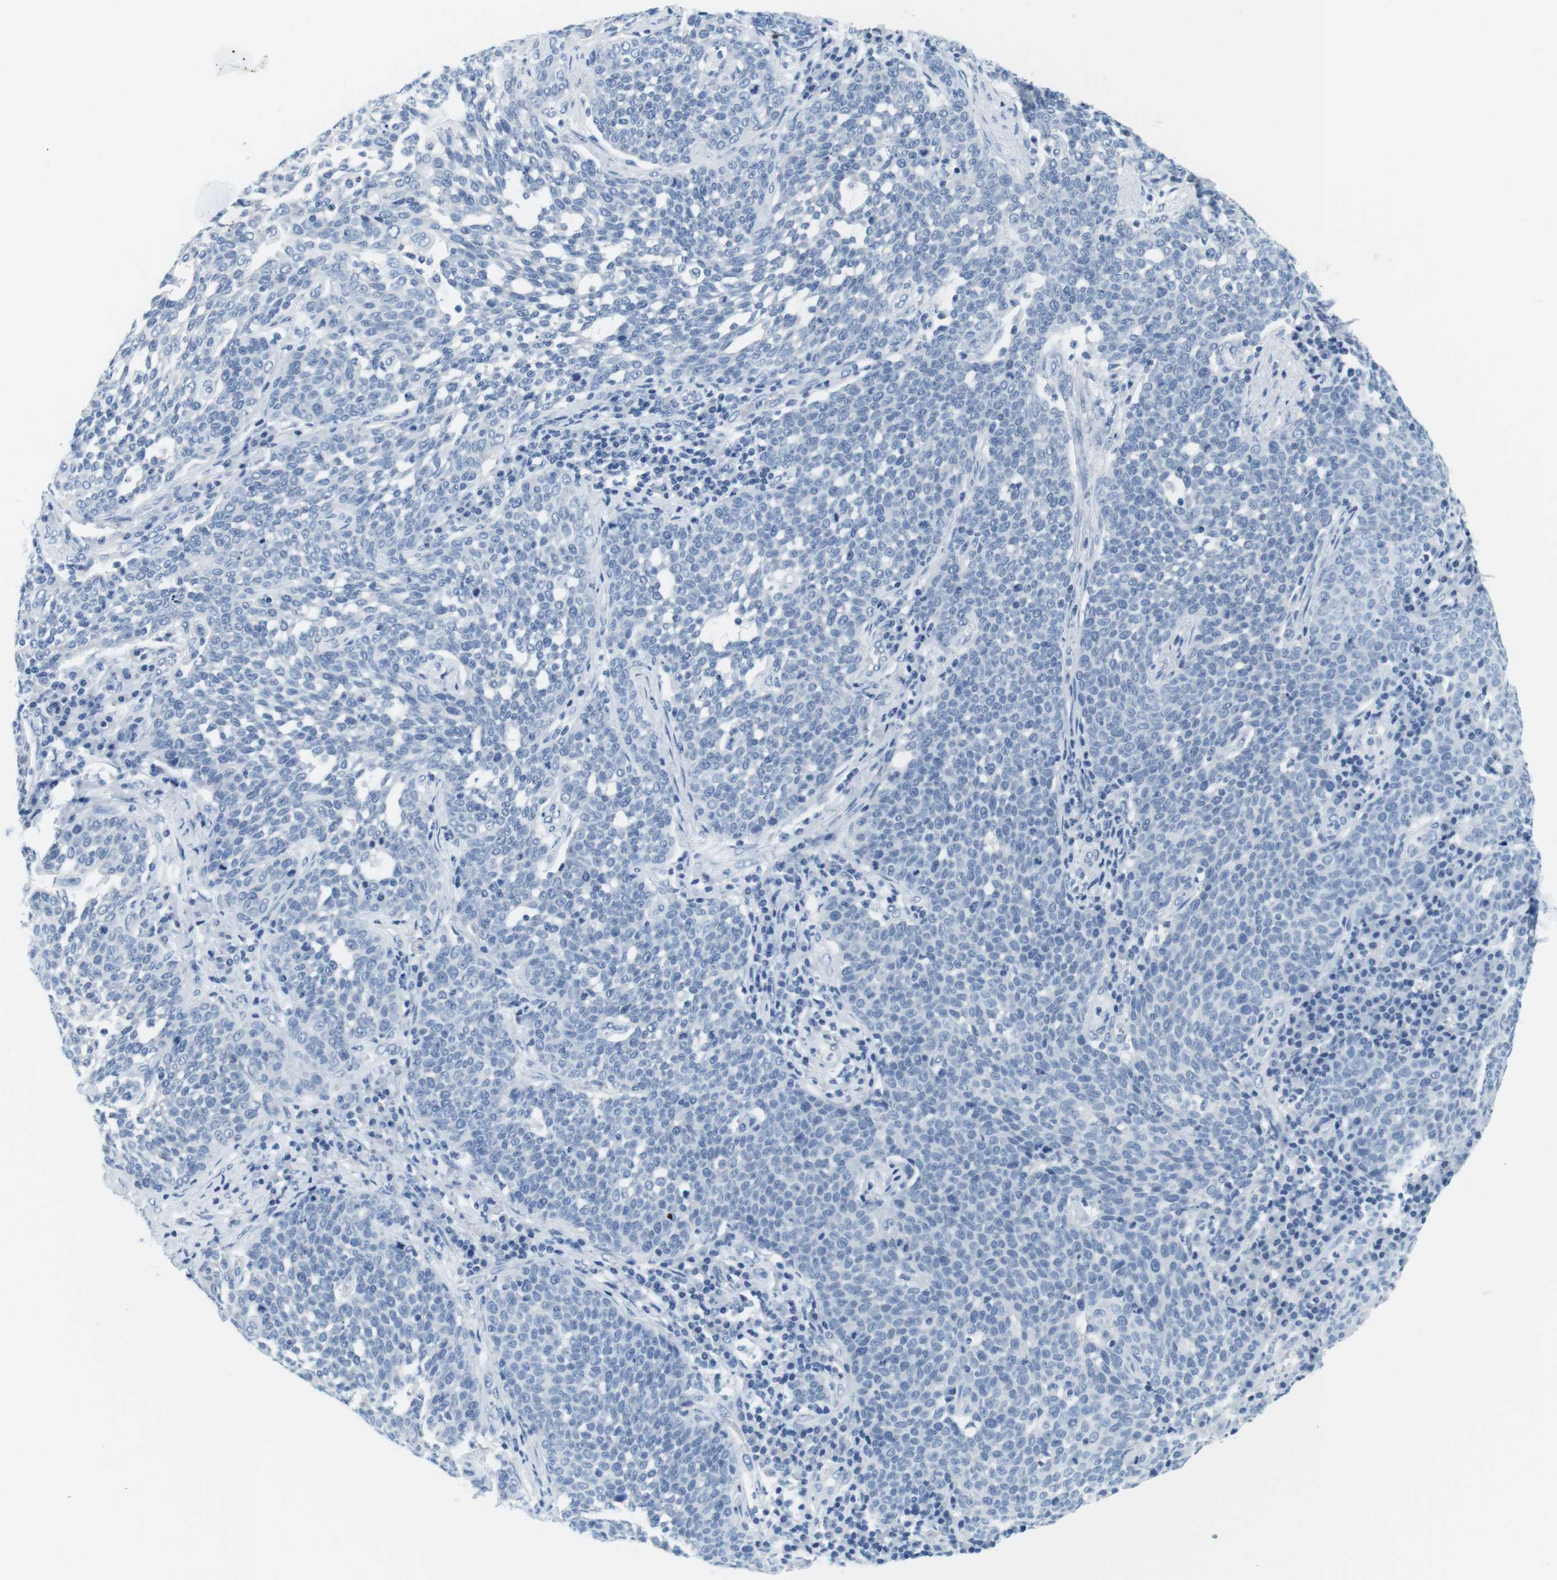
{"staining": {"intensity": "negative", "quantity": "none", "location": "none"}, "tissue": "cervical cancer", "cell_type": "Tumor cells", "image_type": "cancer", "snomed": [{"axis": "morphology", "description": "Squamous cell carcinoma, NOS"}, {"axis": "topography", "description": "Cervix"}], "caption": "The image exhibits no significant staining in tumor cells of squamous cell carcinoma (cervical).", "gene": "CYP2C9", "patient": {"sex": "female", "age": 34}}